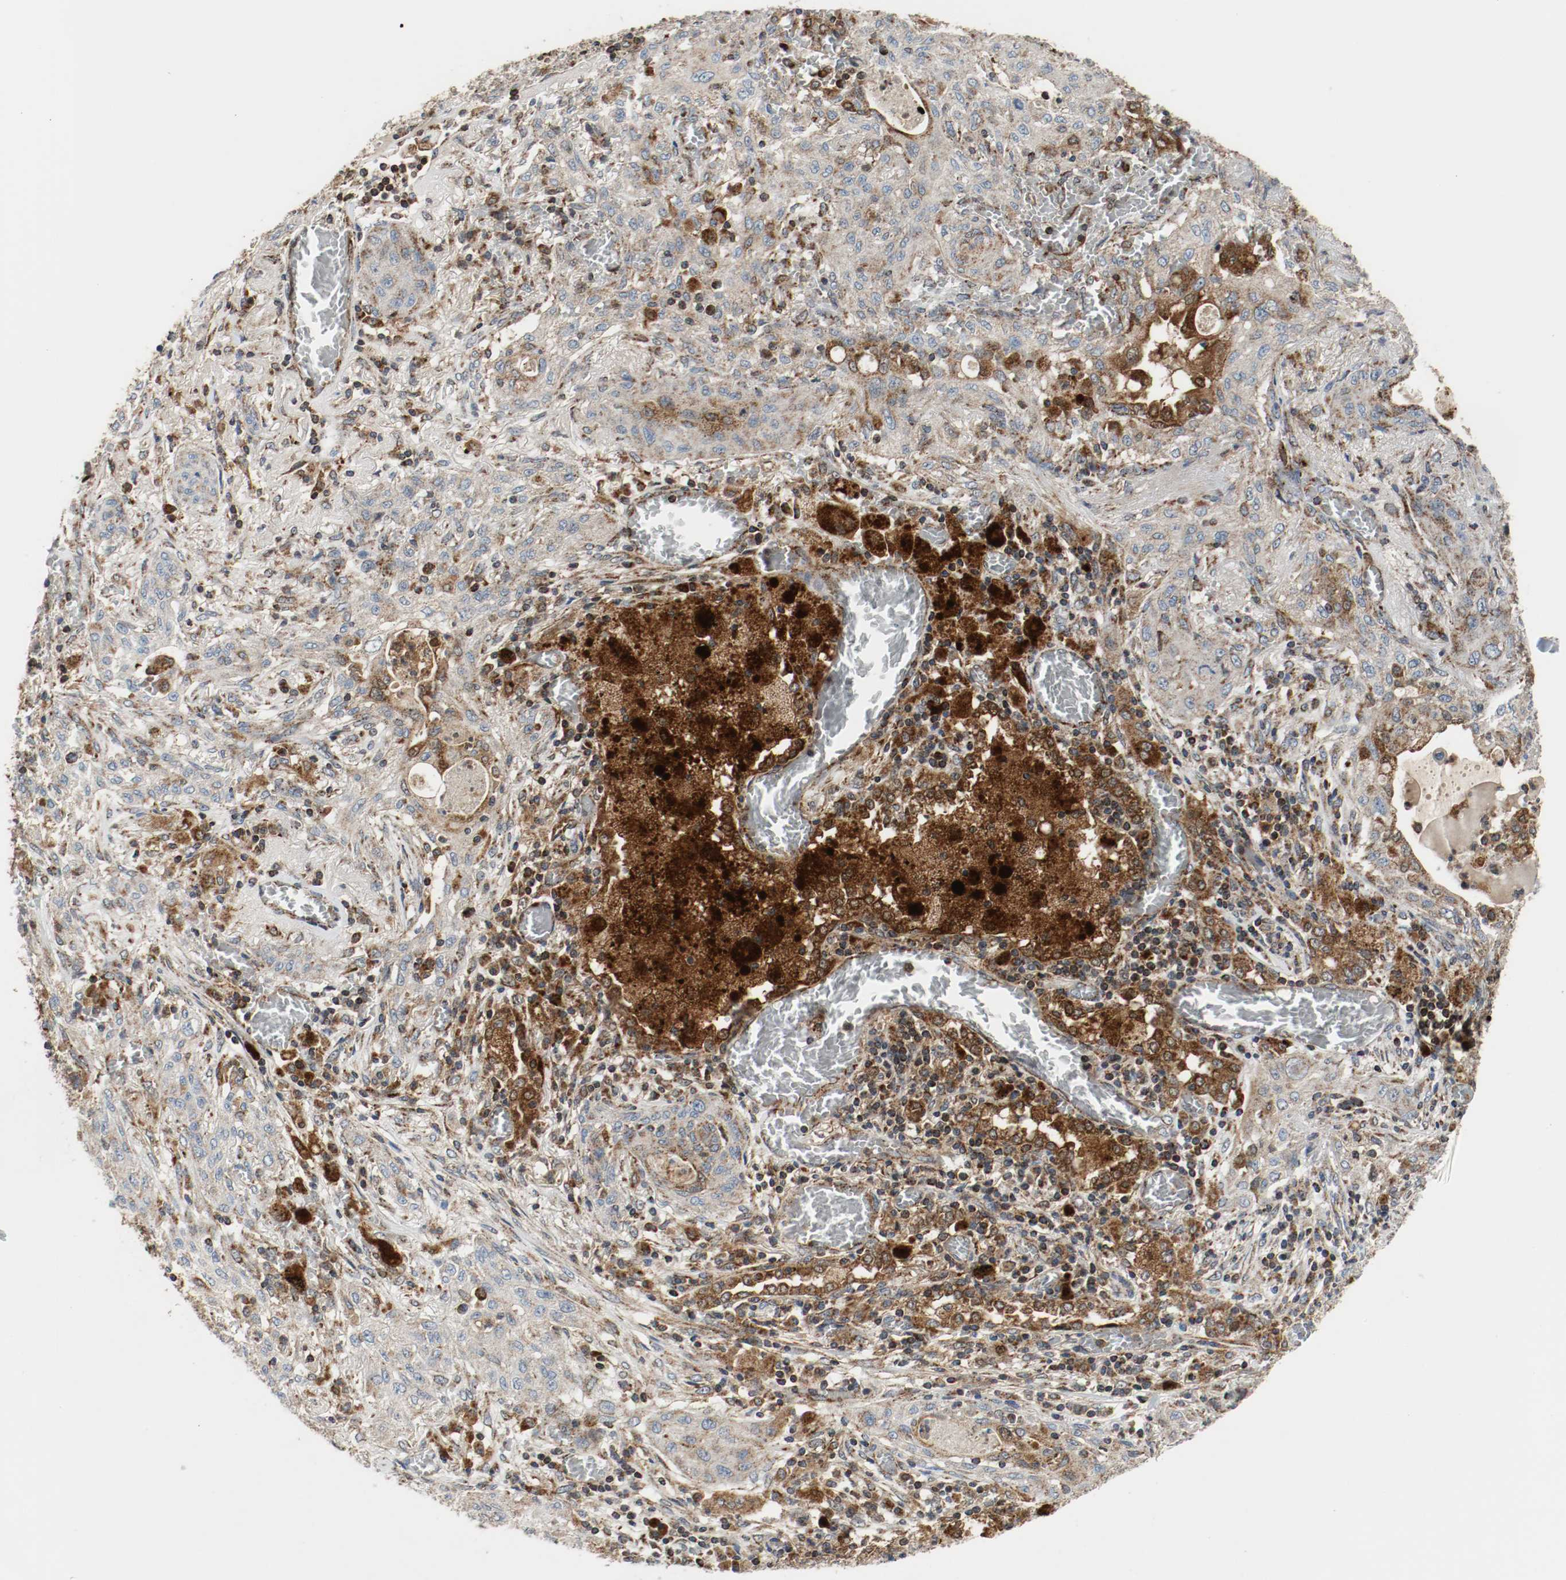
{"staining": {"intensity": "moderate", "quantity": ">75%", "location": "cytoplasmic/membranous"}, "tissue": "lung cancer", "cell_type": "Tumor cells", "image_type": "cancer", "snomed": [{"axis": "morphology", "description": "Squamous cell carcinoma, NOS"}, {"axis": "topography", "description": "Lung"}], "caption": "Approximately >75% of tumor cells in human squamous cell carcinoma (lung) demonstrate moderate cytoplasmic/membranous protein positivity as visualized by brown immunohistochemical staining.", "gene": "TXNRD1", "patient": {"sex": "female", "age": 47}}